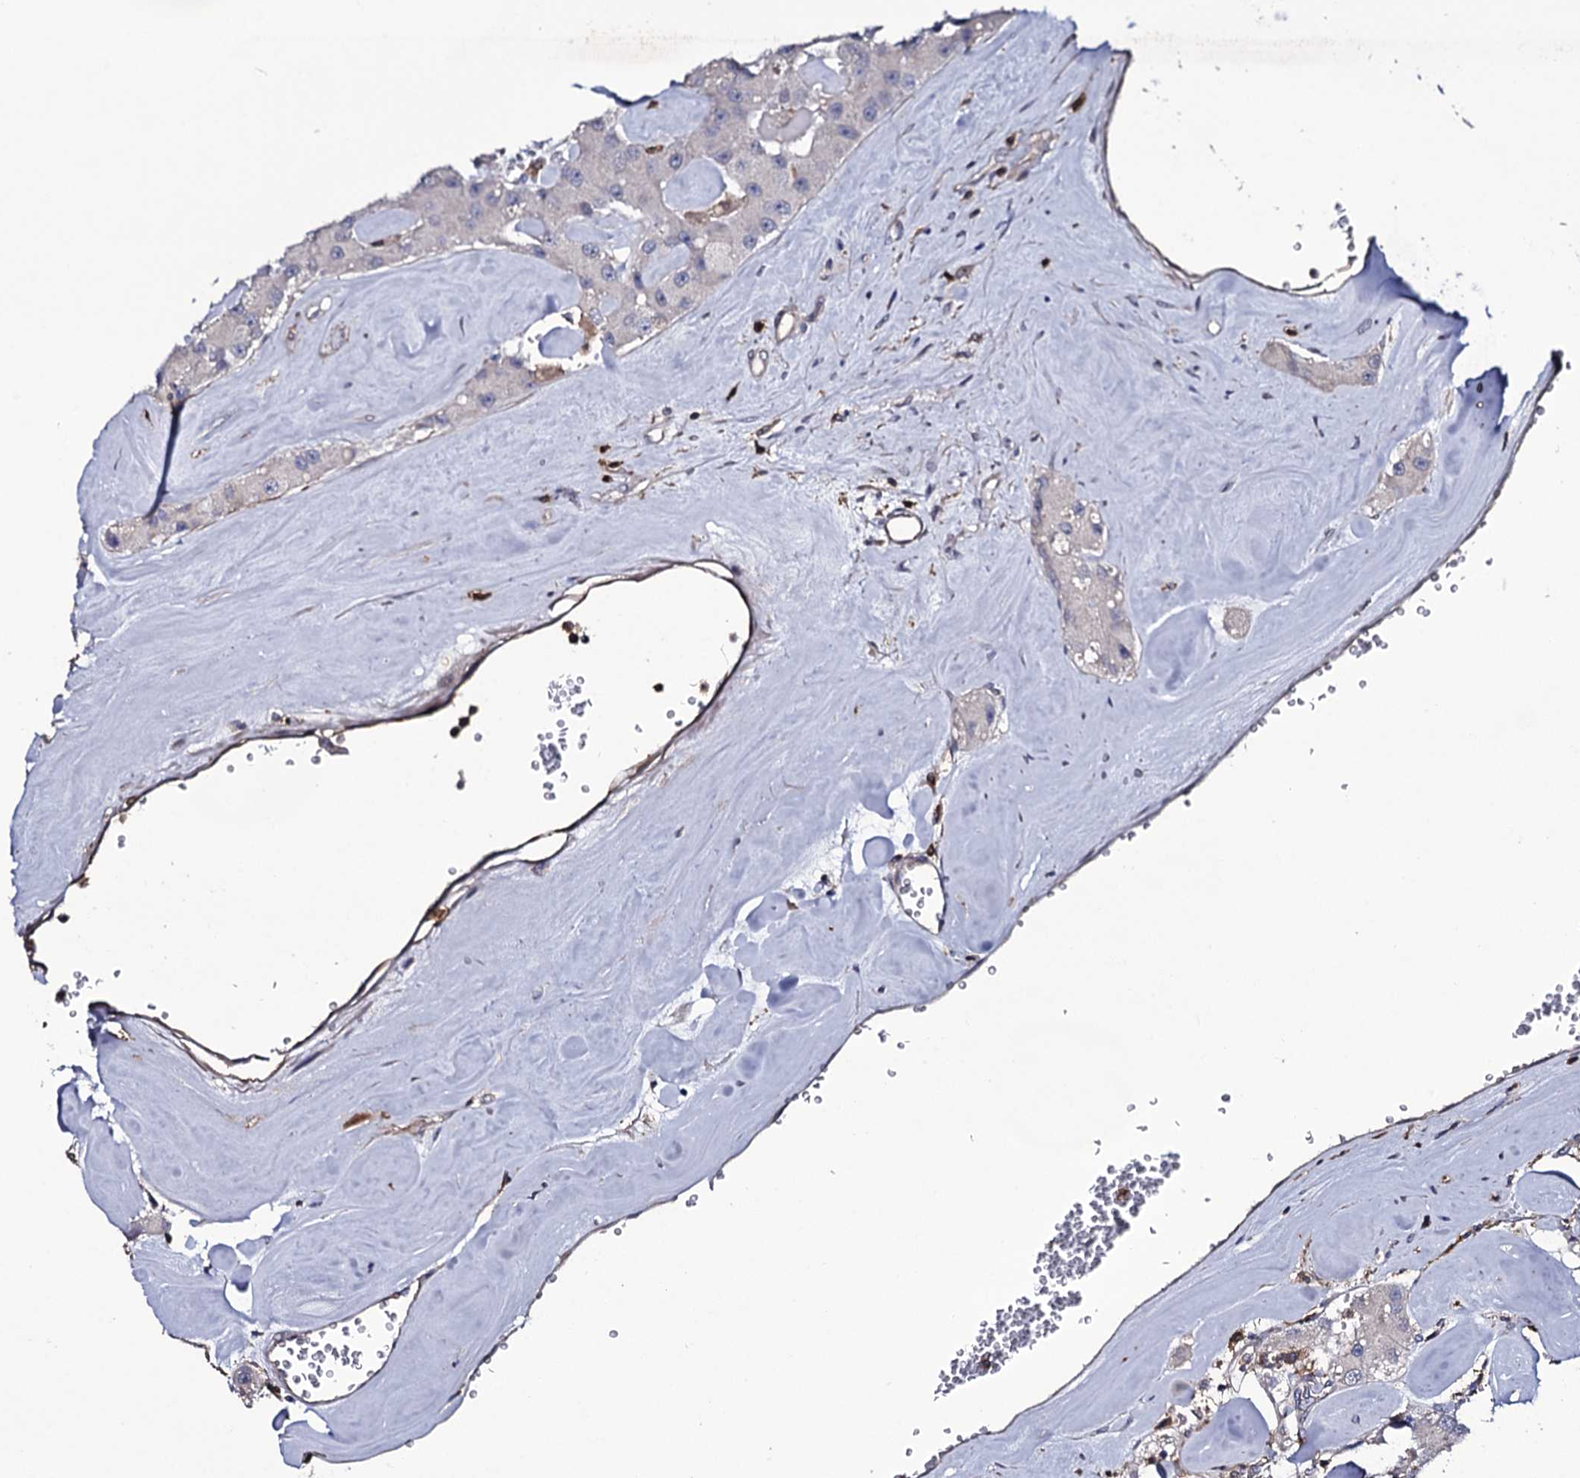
{"staining": {"intensity": "negative", "quantity": "none", "location": "none"}, "tissue": "carcinoid", "cell_type": "Tumor cells", "image_type": "cancer", "snomed": [{"axis": "morphology", "description": "Carcinoid, malignant, NOS"}, {"axis": "topography", "description": "Pancreas"}], "caption": "Protein analysis of malignant carcinoid shows no significant staining in tumor cells.", "gene": "TTC23", "patient": {"sex": "male", "age": 41}}